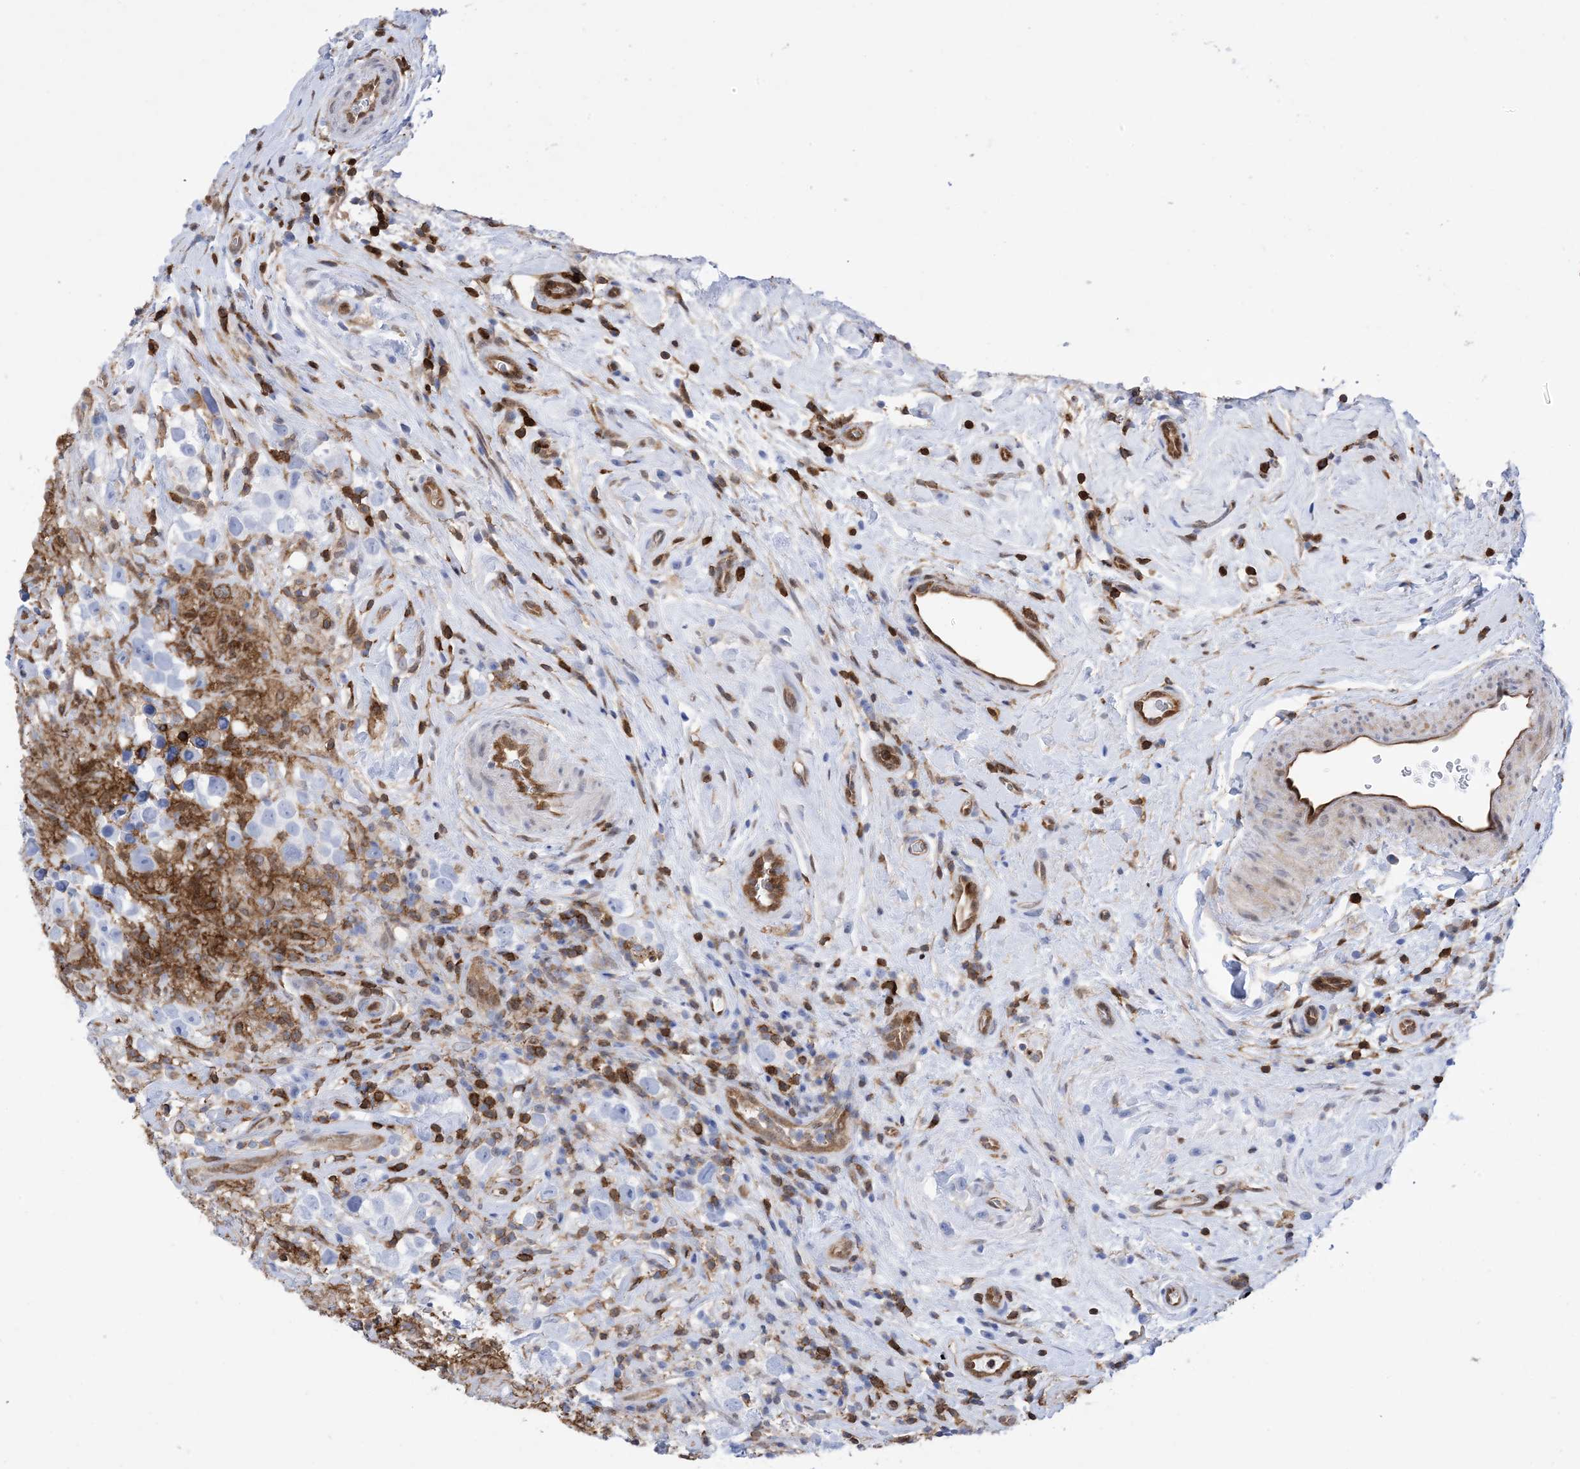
{"staining": {"intensity": "negative", "quantity": "none", "location": "none"}, "tissue": "testis cancer", "cell_type": "Tumor cells", "image_type": "cancer", "snomed": [{"axis": "morphology", "description": "Seminoma, NOS"}, {"axis": "topography", "description": "Testis"}], "caption": "The immunohistochemistry (IHC) histopathology image has no significant staining in tumor cells of testis cancer (seminoma) tissue.", "gene": "ANXA1", "patient": {"sex": "male", "age": 49}}